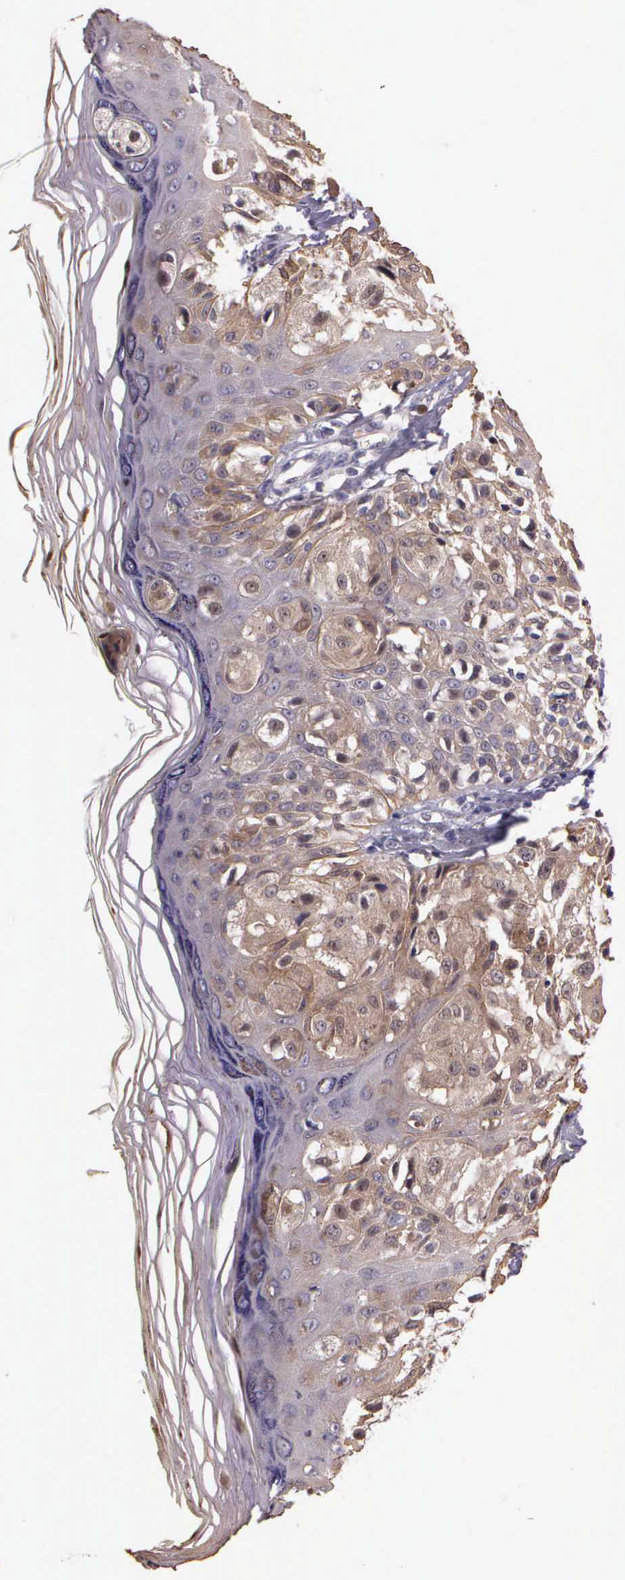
{"staining": {"intensity": "weak", "quantity": ">75%", "location": "cytoplasmic/membranous"}, "tissue": "melanoma", "cell_type": "Tumor cells", "image_type": "cancer", "snomed": [{"axis": "morphology", "description": "Malignant melanoma, NOS"}, {"axis": "topography", "description": "Skin"}], "caption": "The immunohistochemical stain labels weak cytoplasmic/membranous positivity in tumor cells of malignant melanoma tissue.", "gene": "IGBP1", "patient": {"sex": "female", "age": 55}}